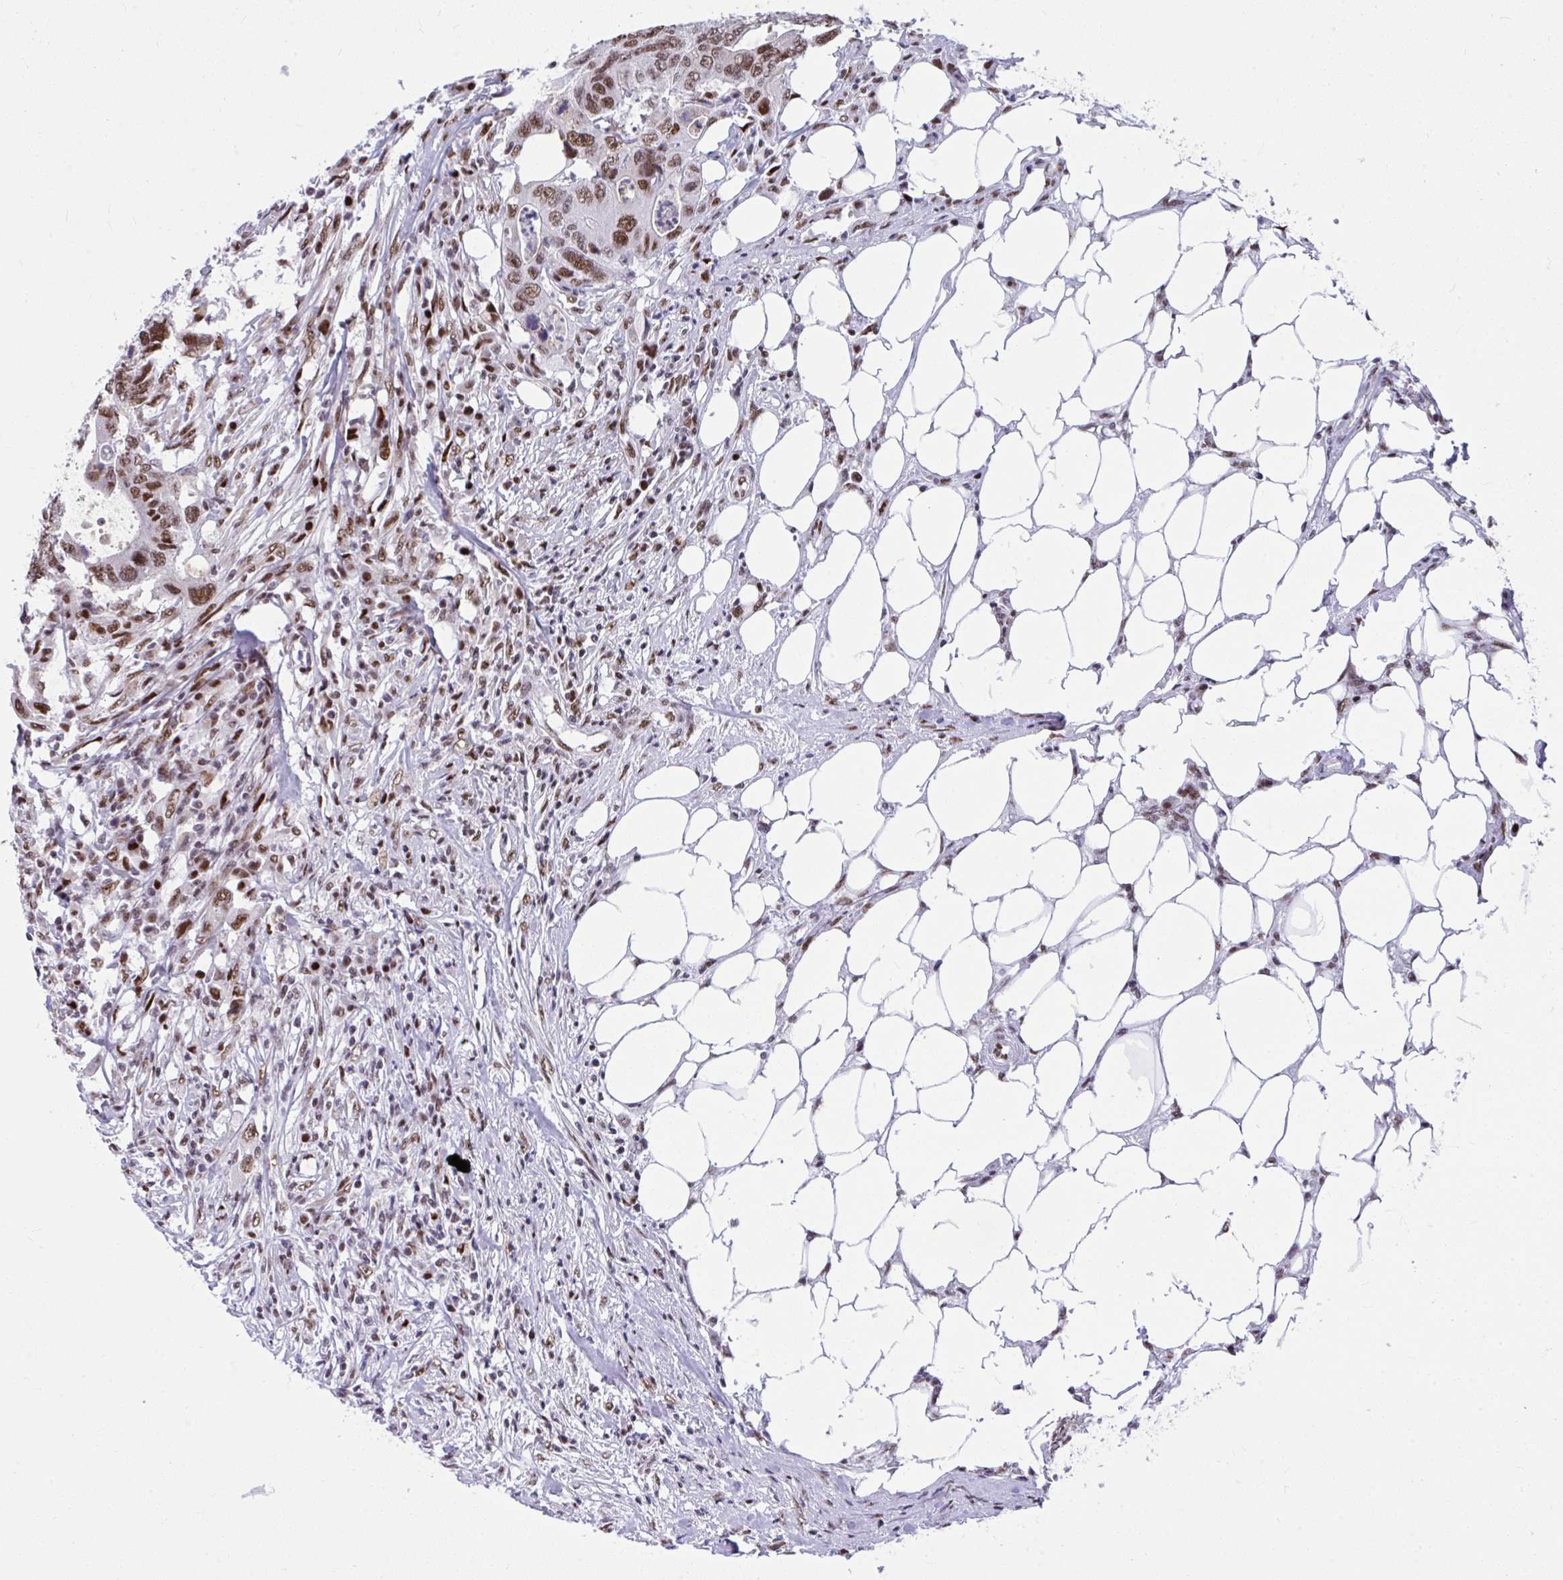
{"staining": {"intensity": "moderate", "quantity": ">75%", "location": "nuclear"}, "tissue": "colorectal cancer", "cell_type": "Tumor cells", "image_type": "cancer", "snomed": [{"axis": "morphology", "description": "Adenocarcinoma, NOS"}, {"axis": "topography", "description": "Colon"}], "caption": "About >75% of tumor cells in colorectal cancer demonstrate moderate nuclear protein expression as visualized by brown immunohistochemical staining.", "gene": "SLC35C2", "patient": {"sex": "male", "age": 71}}